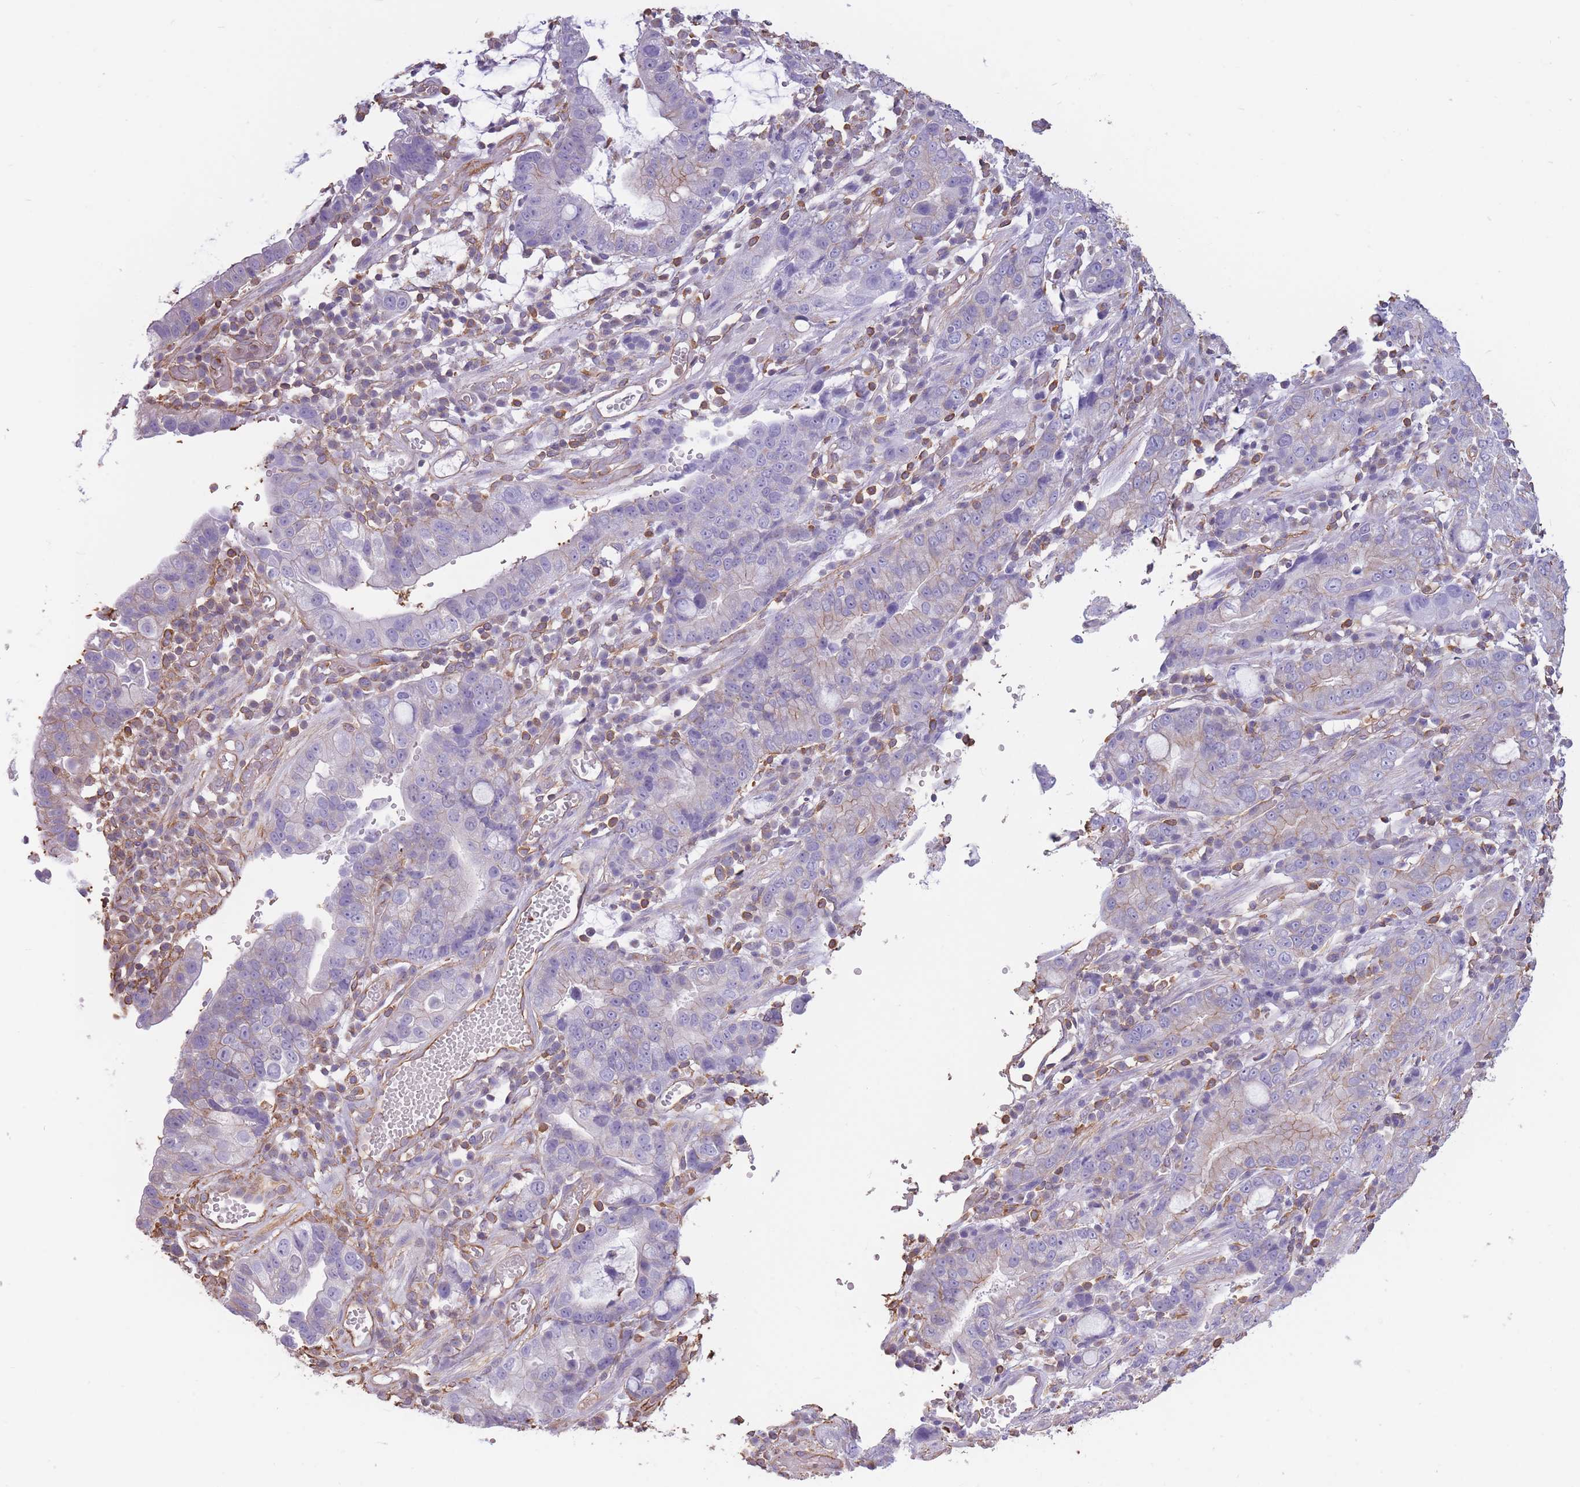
{"staining": {"intensity": "negative", "quantity": "none", "location": "none"}, "tissue": "stomach cancer", "cell_type": "Tumor cells", "image_type": "cancer", "snomed": [{"axis": "morphology", "description": "Adenocarcinoma, NOS"}, {"axis": "topography", "description": "Stomach"}], "caption": "The micrograph reveals no significant expression in tumor cells of stomach cancer (adenocarcinoma).", "gene": "ADD1", "patient": {"sex": "male", "age": 55}}